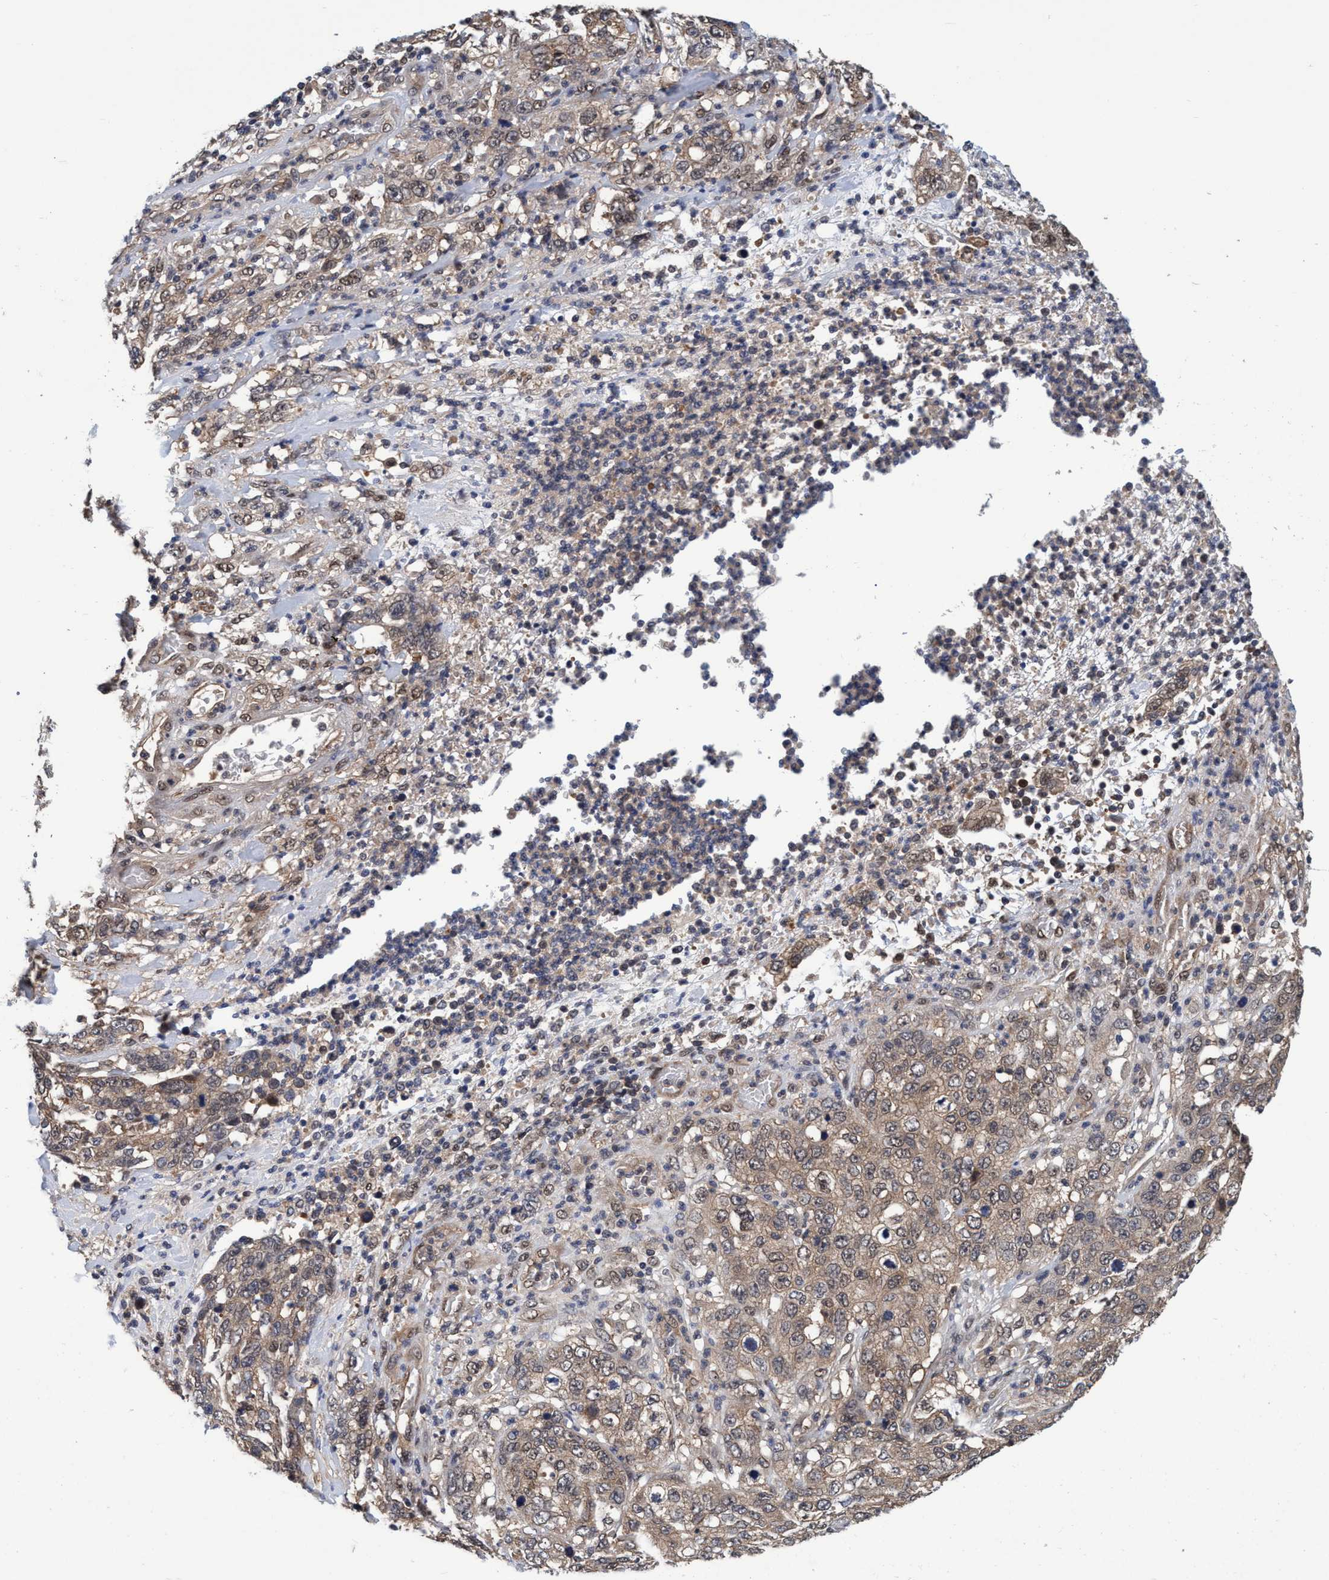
{"staining": {"intensity": "weak", "quantity": ">75%", "location": "cytoplasmic/membranous"}, "tissue": "stomach cancer", "cell_type": "Tumor cells", "image_type": "cancer", "snomed": [{"axis": "morphology", "description": "Adenocarcinoma, NOS"}, {"axis": "topography", "description": "Stomach"}], "caption": "This image displays immunohistochemistry (IHC) staining of stomach cancer, with low weak cytoplasmic/membranous expression in approximately >75% of tumor cells.", "gene": "PSMD12", "patient": {"sex": "male", "age": 48}}